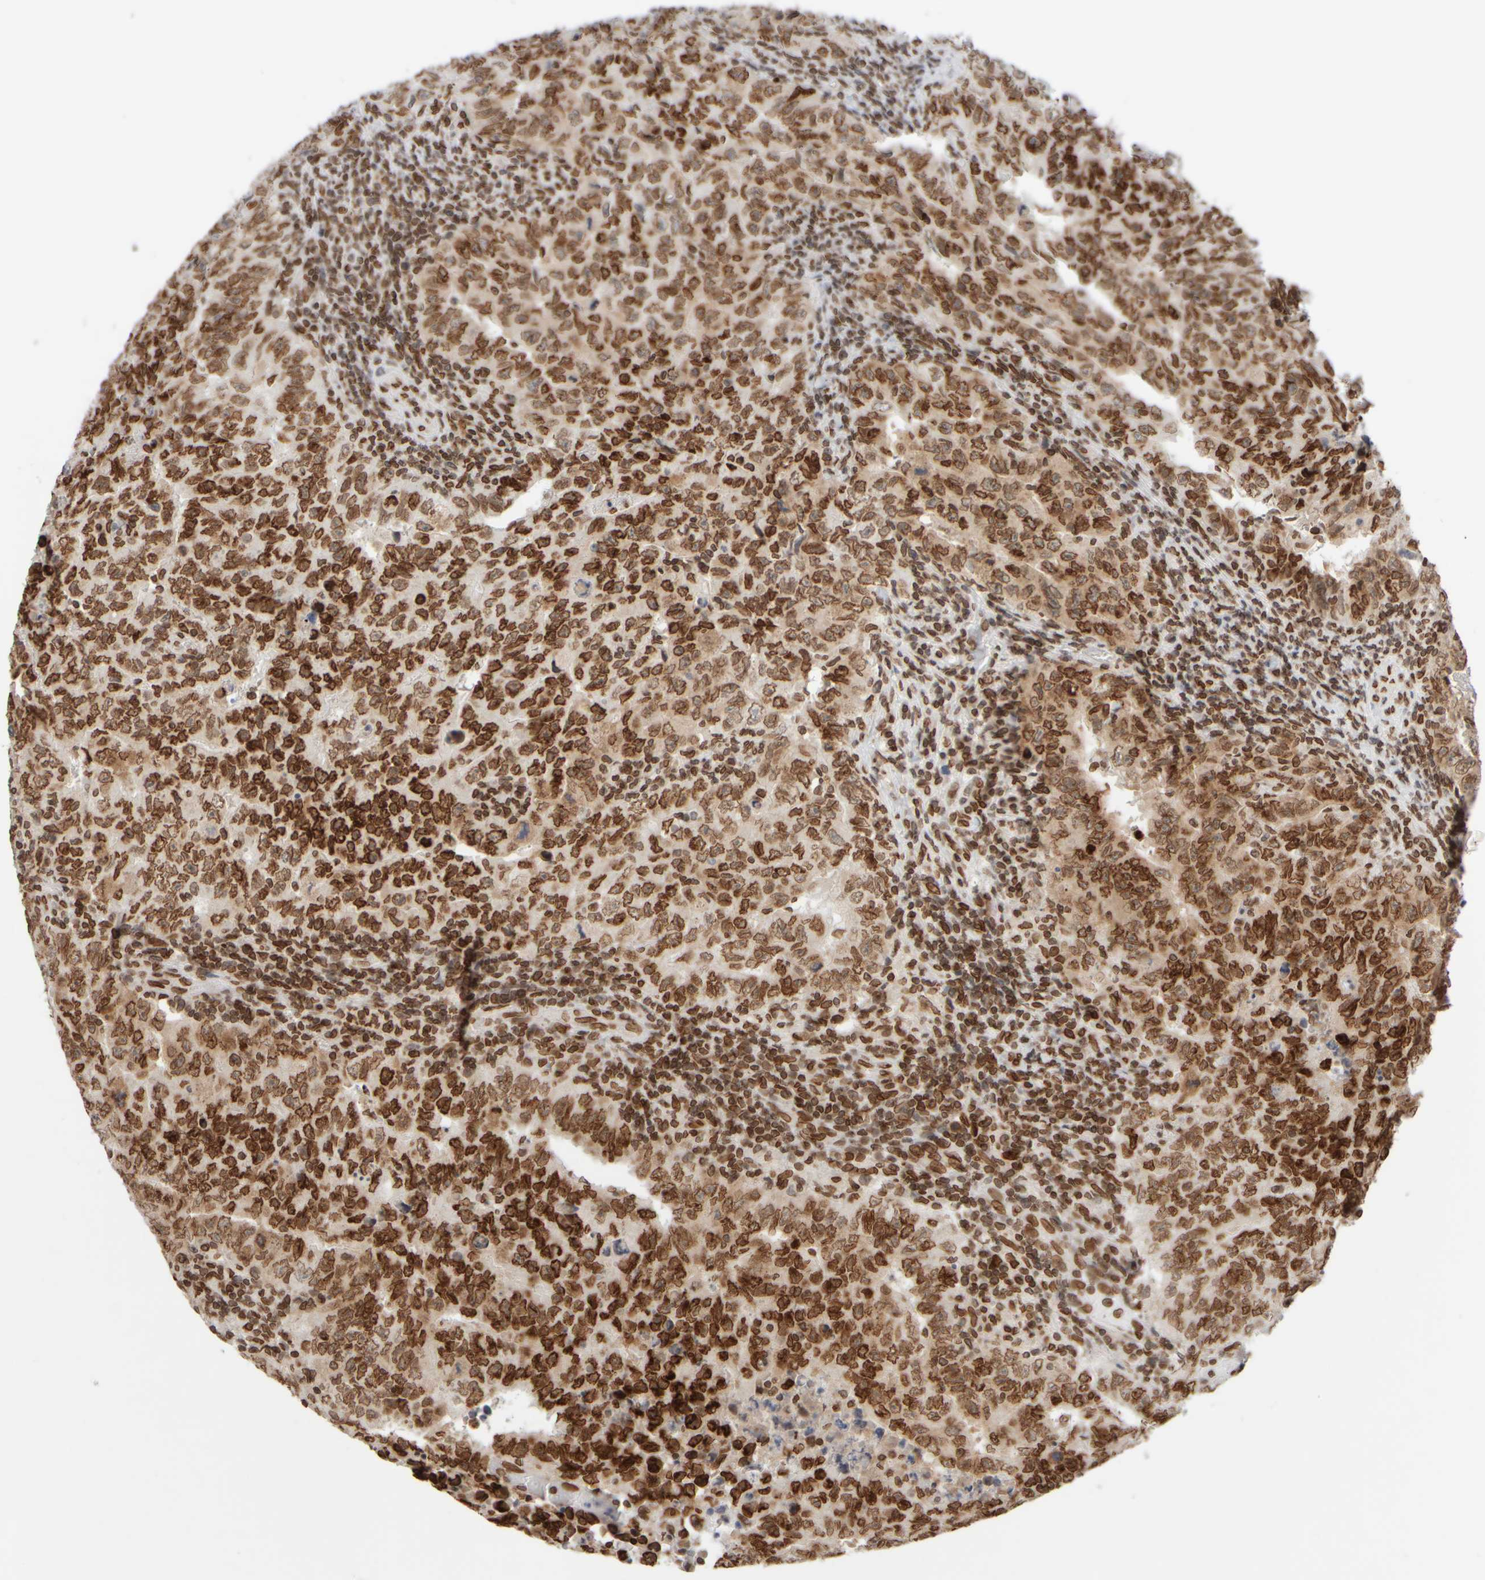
{"staining": {"intensity": "strong", "quantity": ">75%", "location": "cytoplasmic/membranous,nuclear"}, "tissue": "testis cancer", "cell_type": "Tumor cells", "image_type": "cancer", "snomed": [{"axis": "morphology", "description": "Carcinoma, Embryonal, NOS"}, {"axis": "topography", "description": "Testis"}], "caption": "DAB immunohistochemical staining of testis cancer reveals strong cytoplasmic/membranous and nuclear protein expression in approximately >75% of tumor cells.", "gene": "ZC3HC1", "patient": {"sex": "male", "age": 26}}